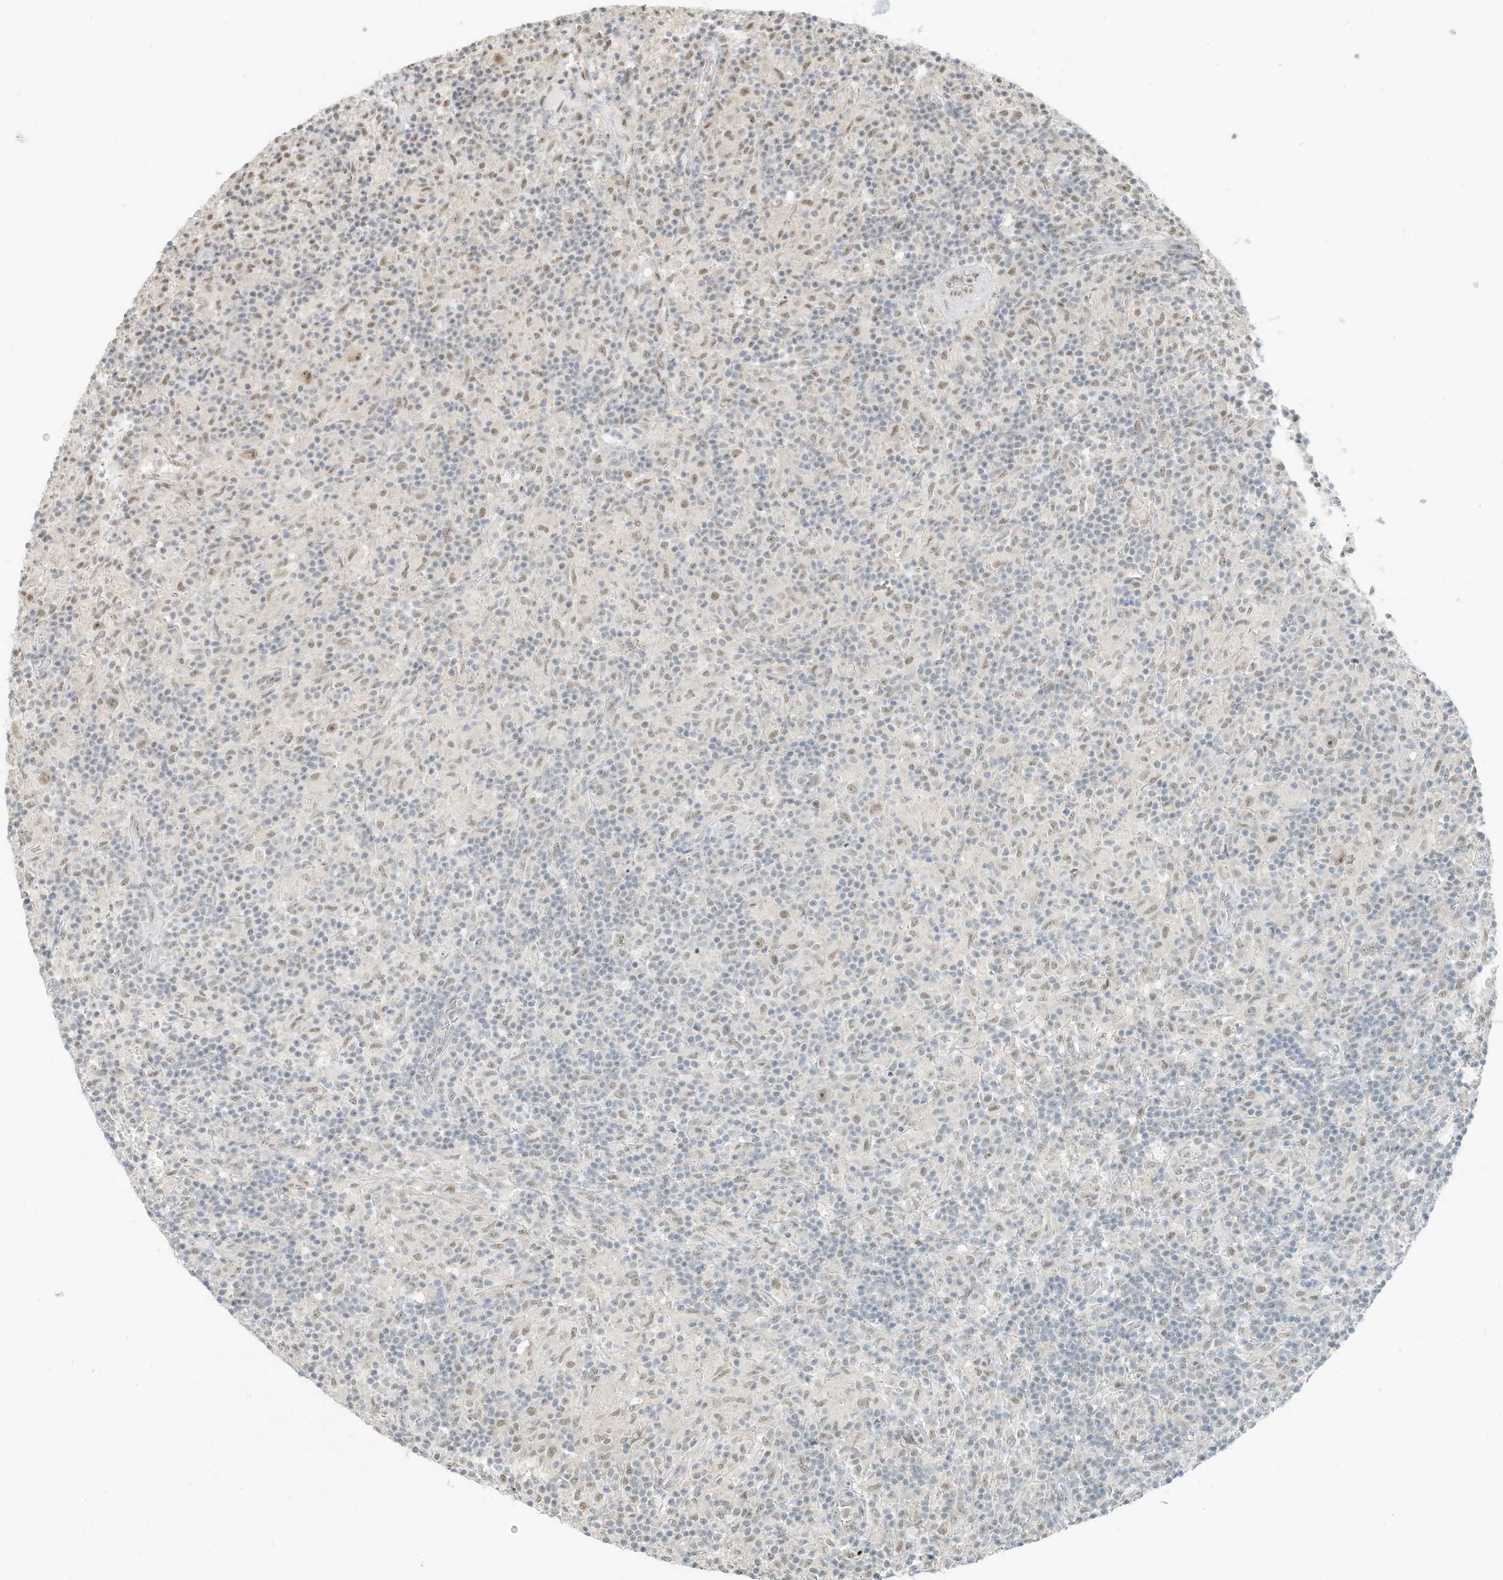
{"staining": {"intensity": "weak", "quantity": ">75%", "location": "nuclear"}, "tissue": "lymphoma", "cell_type": "Tumor cells", "image_type": "cancer", "snomed": [{"axis": "morphology", "description": "Hodgkin's disease, NOS"}, {"axis": "topography", "description": "Lymph node"}], "caption": "Hodgkin's disease stained for a protein displays weak nuclear positivity in tumor cells.", "gene": "PGC", "patient": {"sex": "male", "age": 70}}